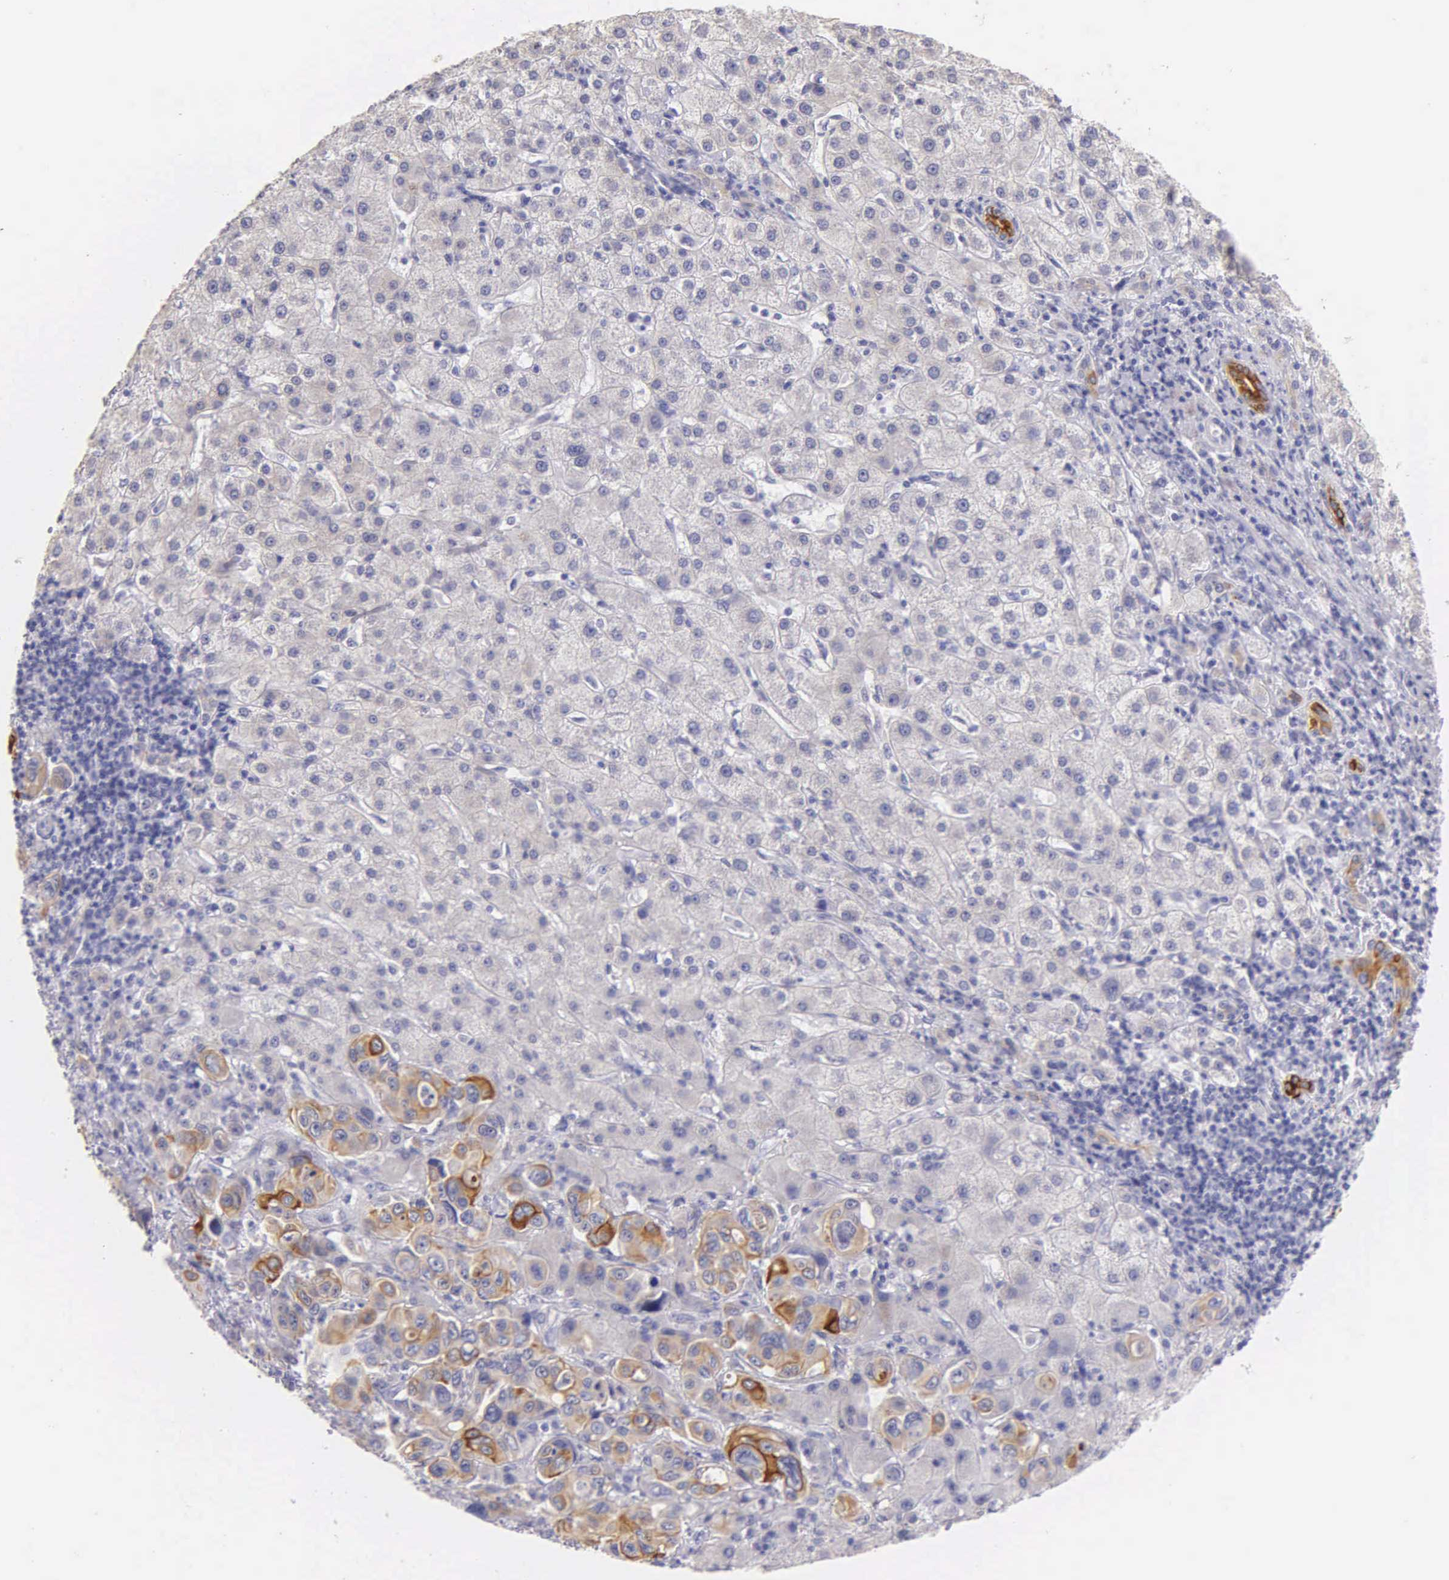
{"staining": {"intensity": "moderate", "quantity": "25%-75%", "location": "cytoplasmic/membranous"}, "tissue": "liver cancer", "cell_type": "Tumor cells", "image_type": "cancer", "snomed": [{"axis": "morphology", "description": "Cholangiocarcinoma"}, {"axis": "topography", "description": "Liver"}], "caption": "This image shows liver cancer (cholangiocarcinoma) stained with immunohistochemistry (IHC) to label a protein in brown. The cytoplasmic/membranous of tumor cells show moderate positivity for the protein. Nuclei are counter-stained blue.", "gene": "KRT17", "patient": {"sex": "female", "age": 79}}